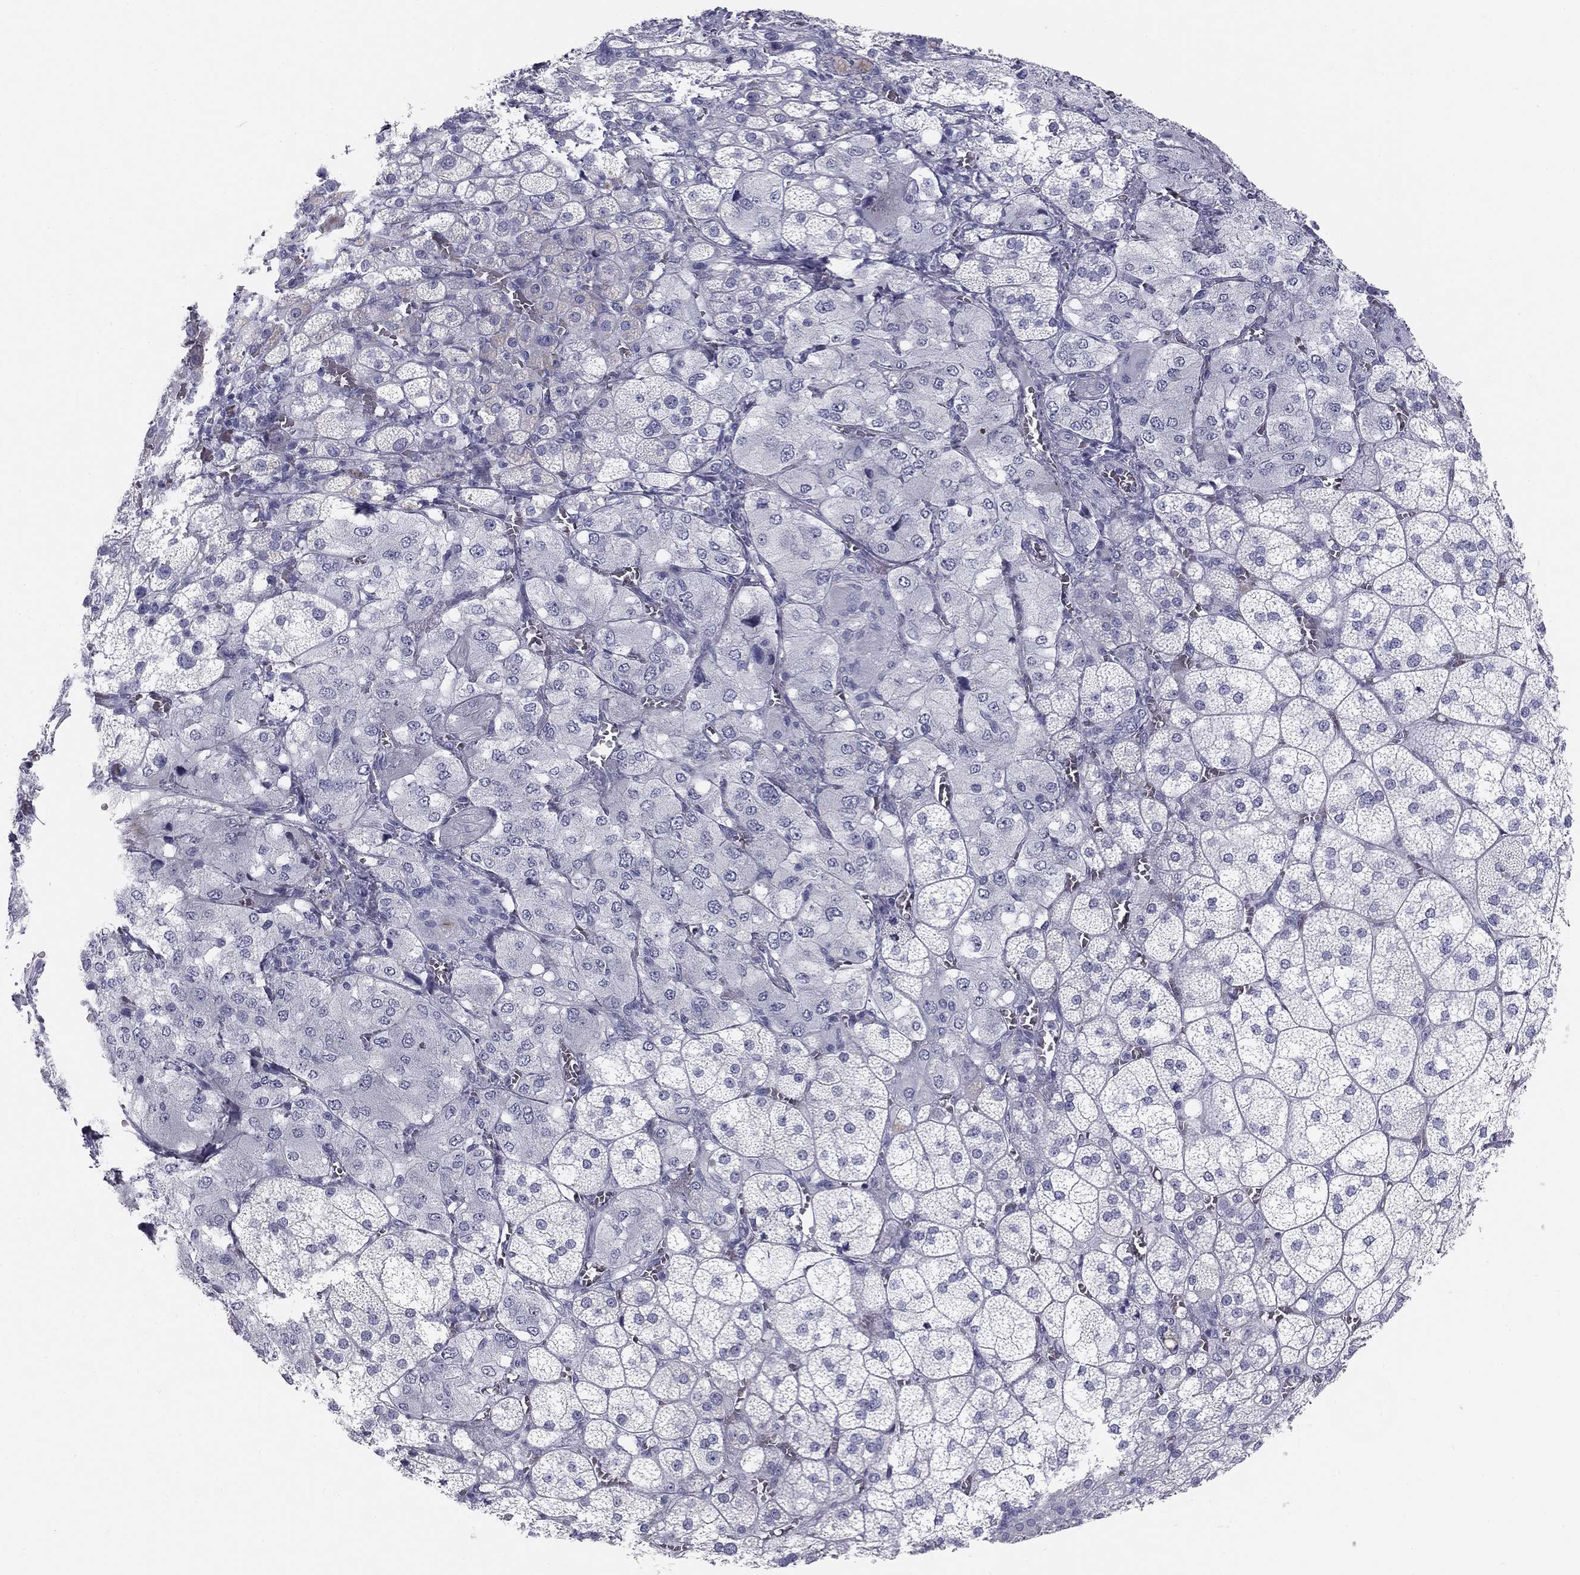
{"staining": {"intensity": "negative", "quantity": "none", "location": "none"}, "tissue": "adrenal gland", "cell_type": "Glandular cells", "image_type": "normal", "snomed": [{"axis": "morphology", "description": "Normal tissue, NOS"}, {"axis": "topography", "description": "Adrenal gland"}], "caption": "The immunohistochemistry (IHC) photomicrograph has no significant staining in glandular cells of adrenal gland. (DAB immunohistochemistry visualized using brightfield microscopy, high magnification).", "gene": "SULT2B1", "patient": {"sex": "female", "age": 60}}